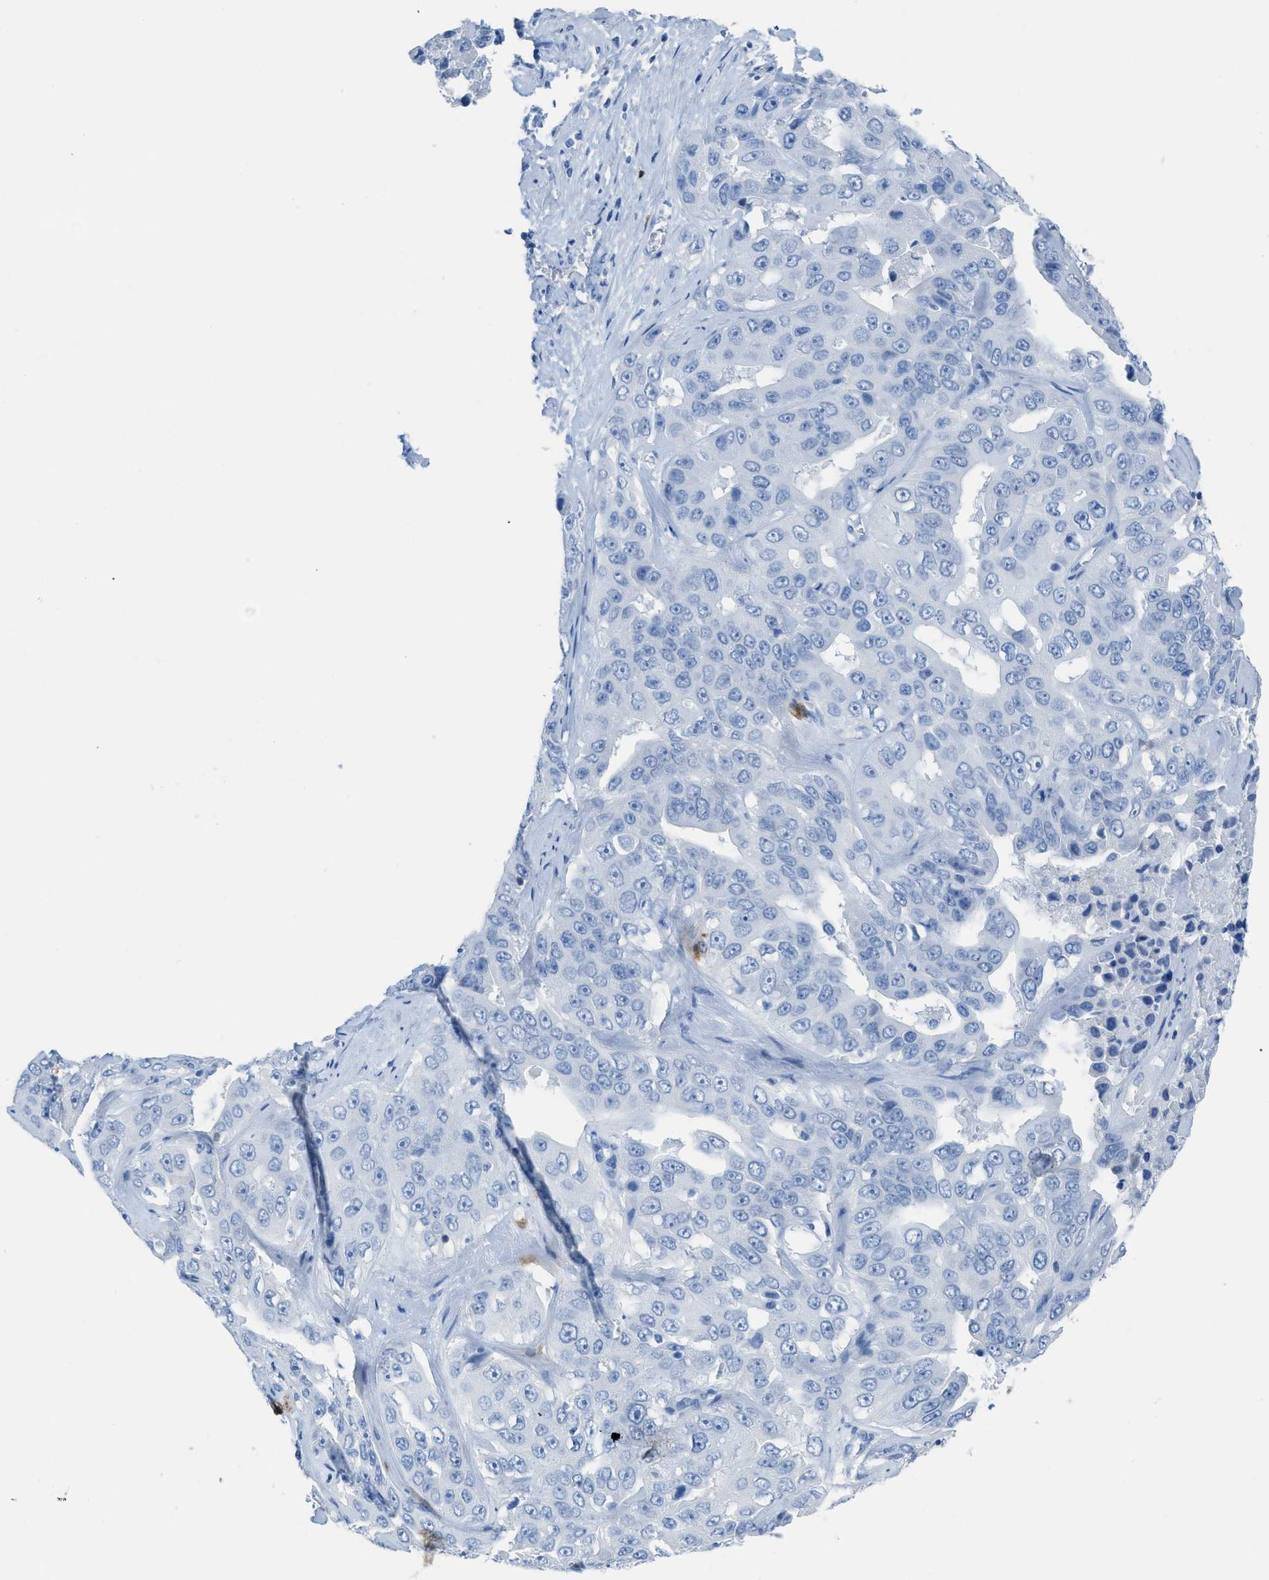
{"staining": {"intensity": "negative", "quantity": "none", "location": "none"}, "tissue": "liver cancer", "cell_type": "Tumor cells", "image_type": "cancer", "snomed": [{"axis": "morphology", "description": "Cholangiocarcinoma"}, {"axis": "topography", "description": "Liver"}], "caption": "Tumor cells are negative for protein expression in human liver cancer. (DAB immunohistochemistry visualized using brightfield microscopy, high magnification).", "gene": "CDKN2A", "patient": {"sex": "female", "age": 52}}